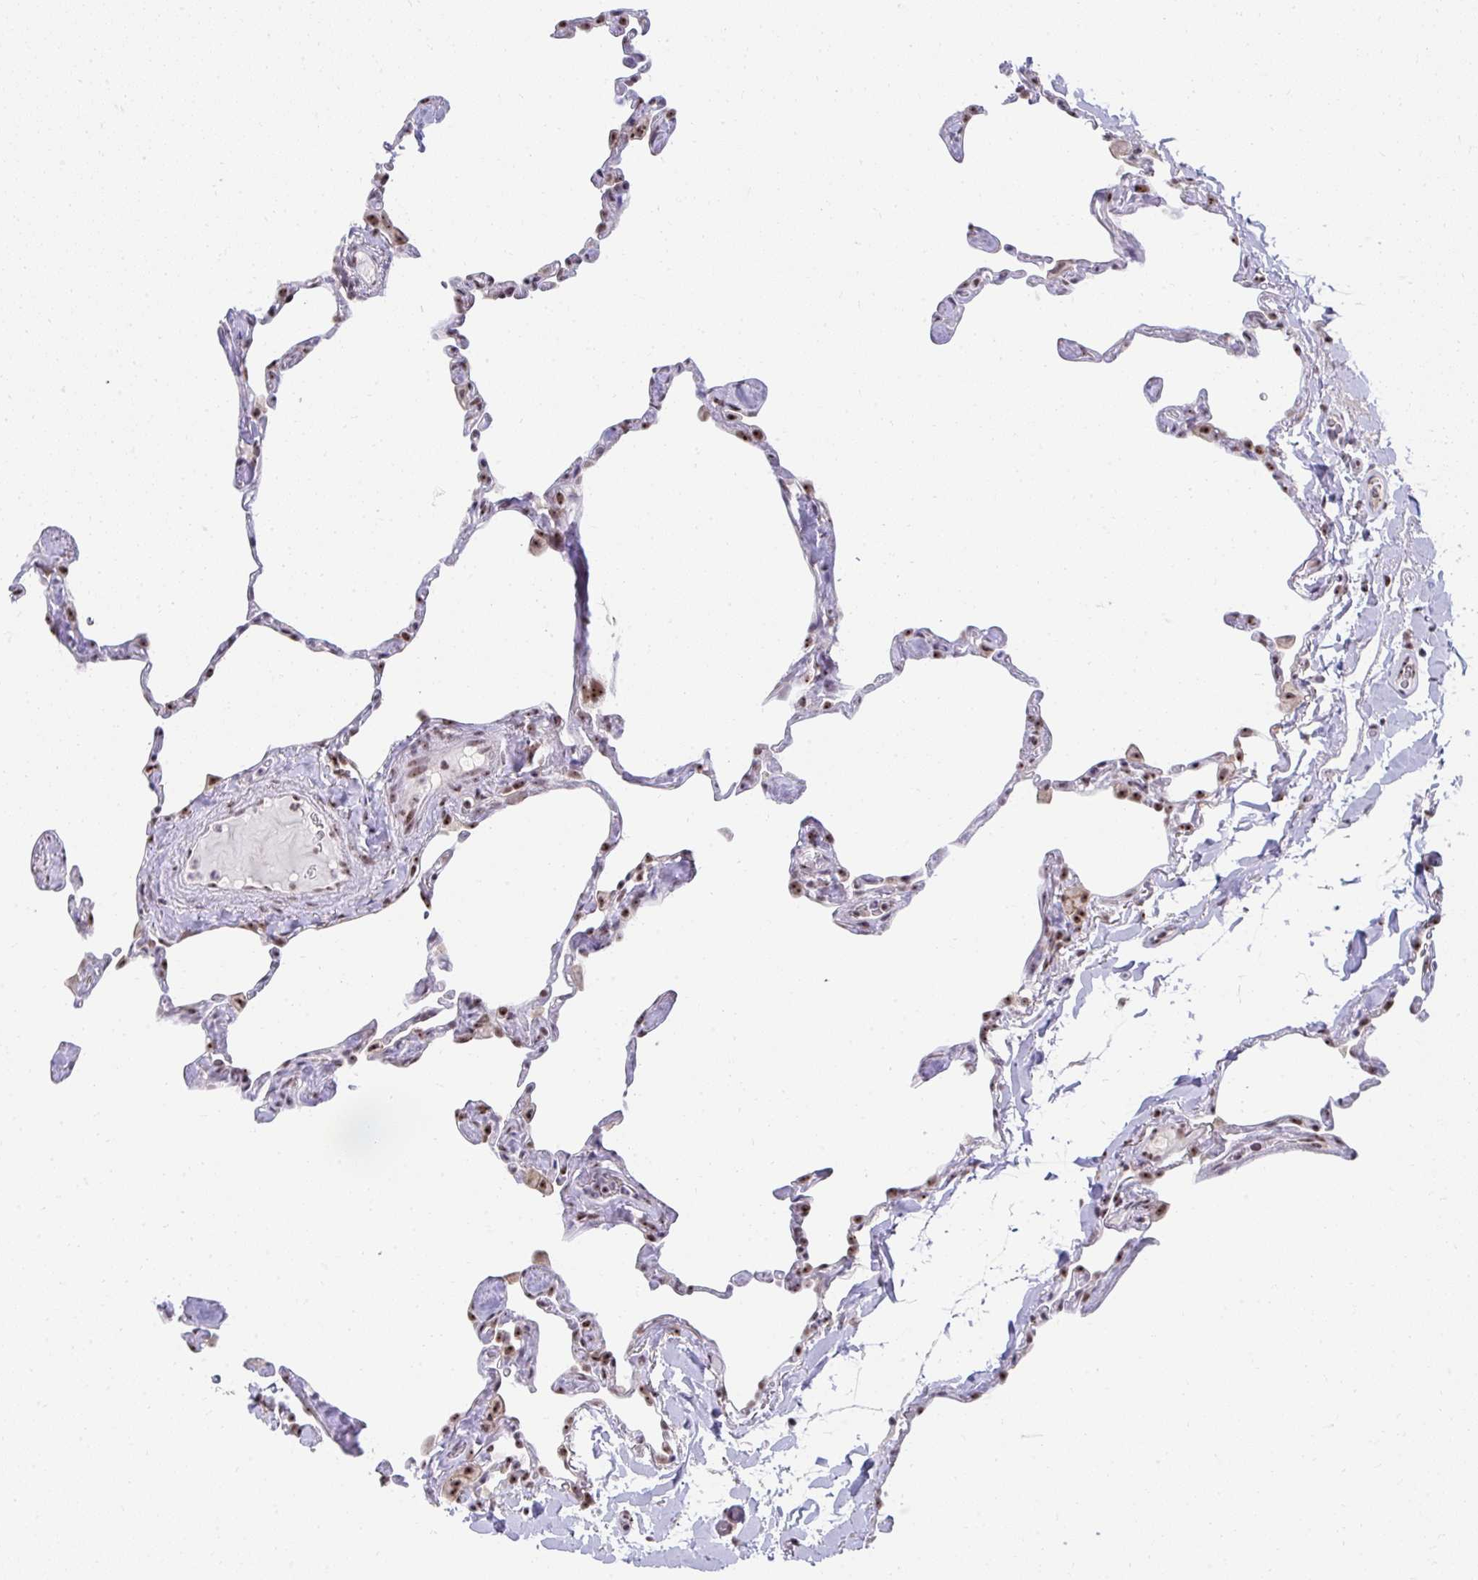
{"staining": {"intensity": "moderate", "quantity": "25%-75%", "location": "nuclear"}, "tissue": "lung", "cell_type": "Alveolar cells", "image_type": "normal", "snomed": [{"axis": "morphology", "description": "Normal tissue, NOS"}, {"axis": "topography", "description": "Lung"}], "caption": "Protein expression analysis of normal lung displays moderate nuclear expression in about 25%-75% of alveolar cells.", "gene": "HIRA", "patient": {"sex": "male", "age": 65}}